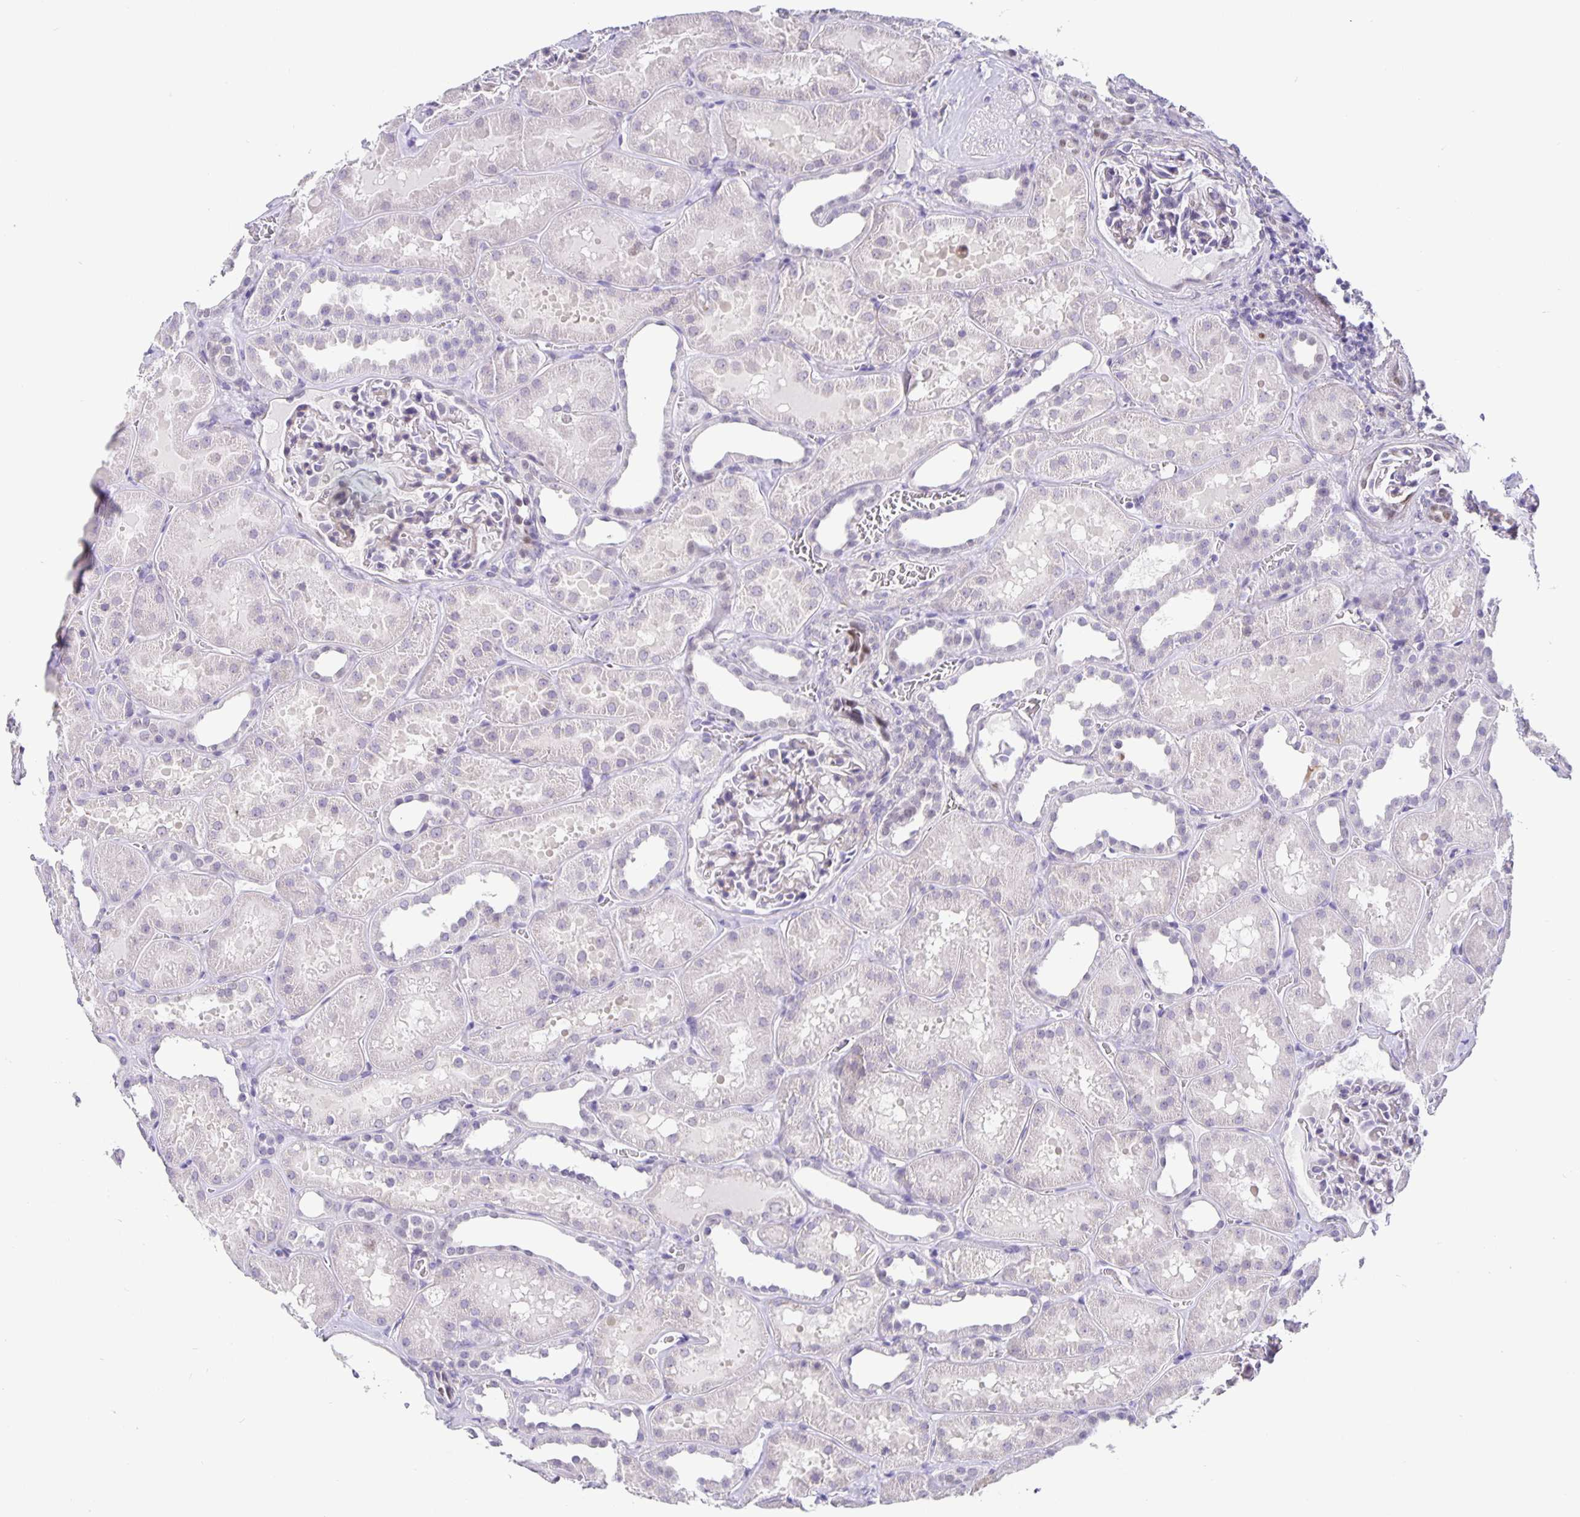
{"staining": {"intensity": "negative", "quantity": "none", "location": "none"}, "tissue": "kidney", "cell_type": "Cells in glomeruli", "image_type": "normal", "snomed": [{"axis": "morphology", "description": "Normal tissue, NOS"}, {"axis": "topography", "description": "Kidney"}], "caption": "Kidney stained for a protein using immunohistochemistry (IHC) reveals no expression cells in glomeruli.", "gene": "FOSL2", "patient": {"sex": "female", "age": 41}}